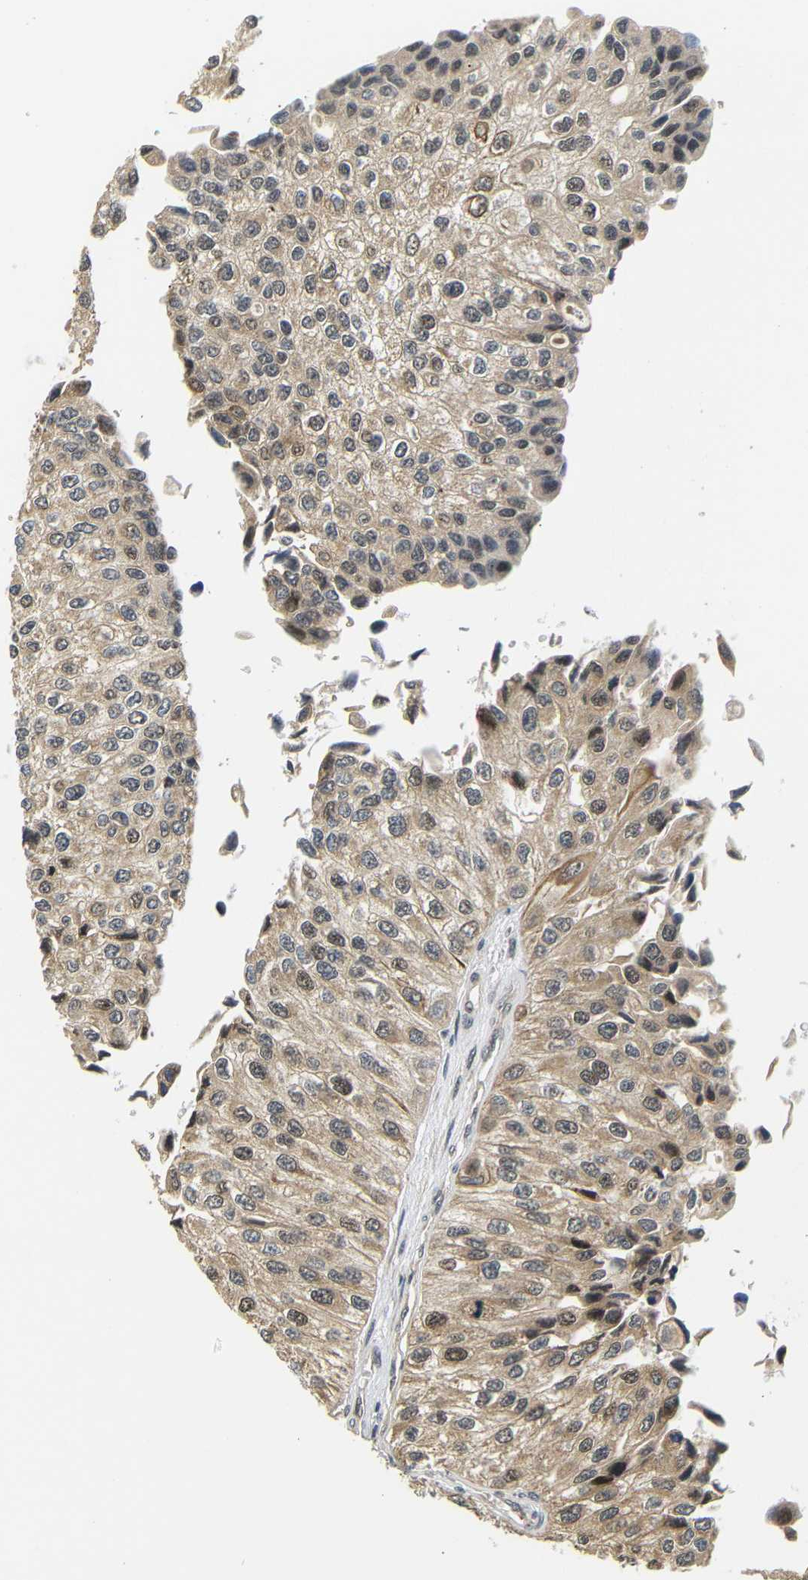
{"staining": {"intensity": "moderate", "quantity": ">75%", "location": "cytoplasmic/membranous,nuclear"}, "tissue": "urothelial cancer", "cell_type": "Tumor cells", "image_type": "cancer", "snomed": [{"axis": "morphology", "description": "Urothelial carcinoma, High grade"}, {"axis": "topography", "description": "Kidney"}, {"axis": "topography", "description": "Urinary bladder"}], "caption": "Moderate cytoplasmic/membranous and nuclear expression is identified in approximately >75% of tumor cells in high-grade urothelial carcinoma.", "gene": "GJA5", "patient": {"sex": "male", "age": 77}}